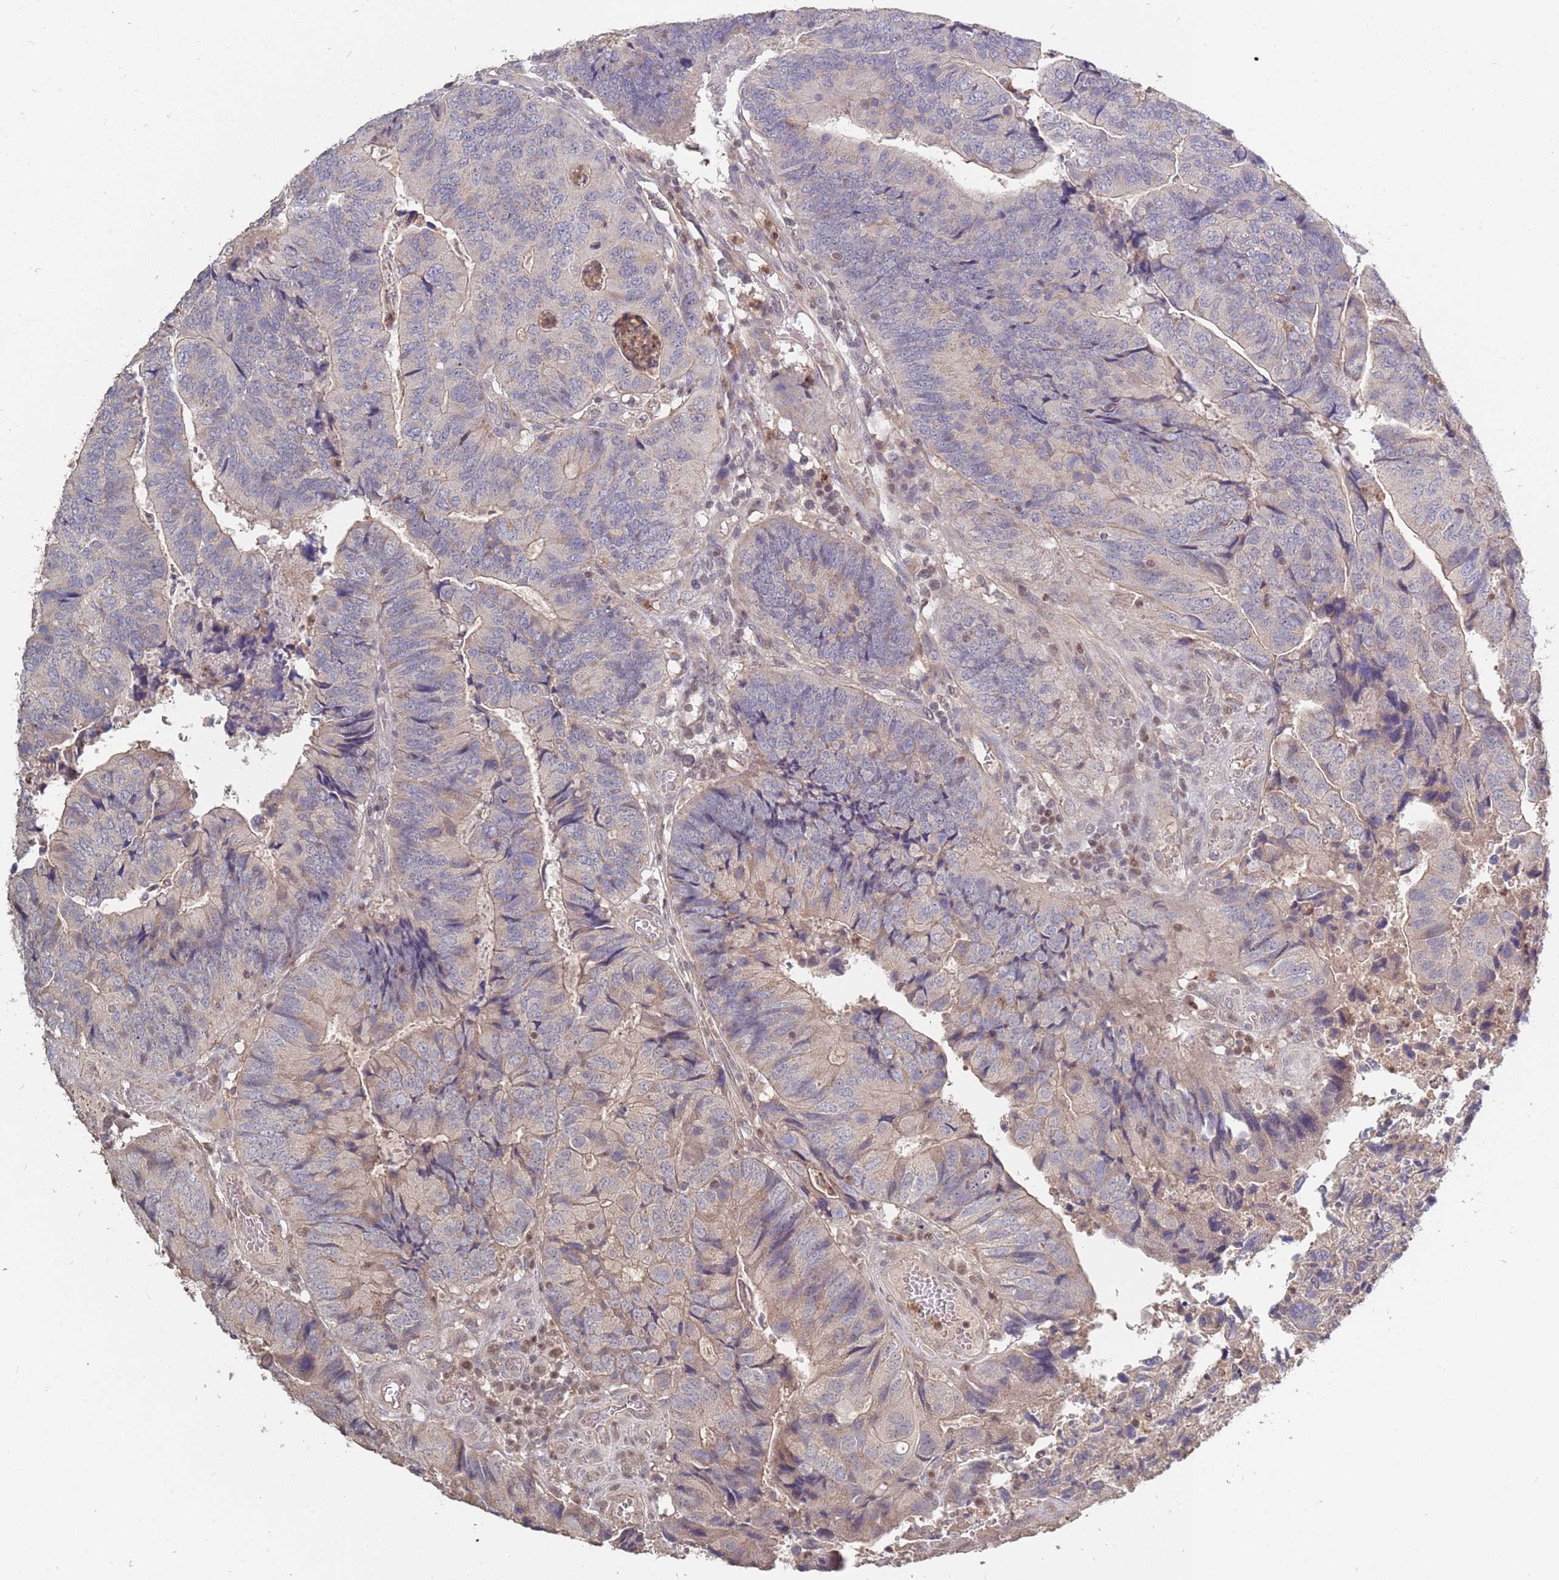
{"staining": {"intensity": "negative", "quantity": "none", "location": "none"}, "tissue": "colorectal cancer", "cell_type": "Tumor cells", "image_type": "cancer", "snomed": [{"axis": "morphology", "description": "Adenocarcinoma, NOS"}, {"axis": "topography", "description": "Colon"}], "caption": "DAB immunohistochemical staining of human colorectal adenocarcinoma exhibits no significant staining in tumor cells.", "gene": "TCEANC2", "patient": {"sex": "female", "age": 67}}